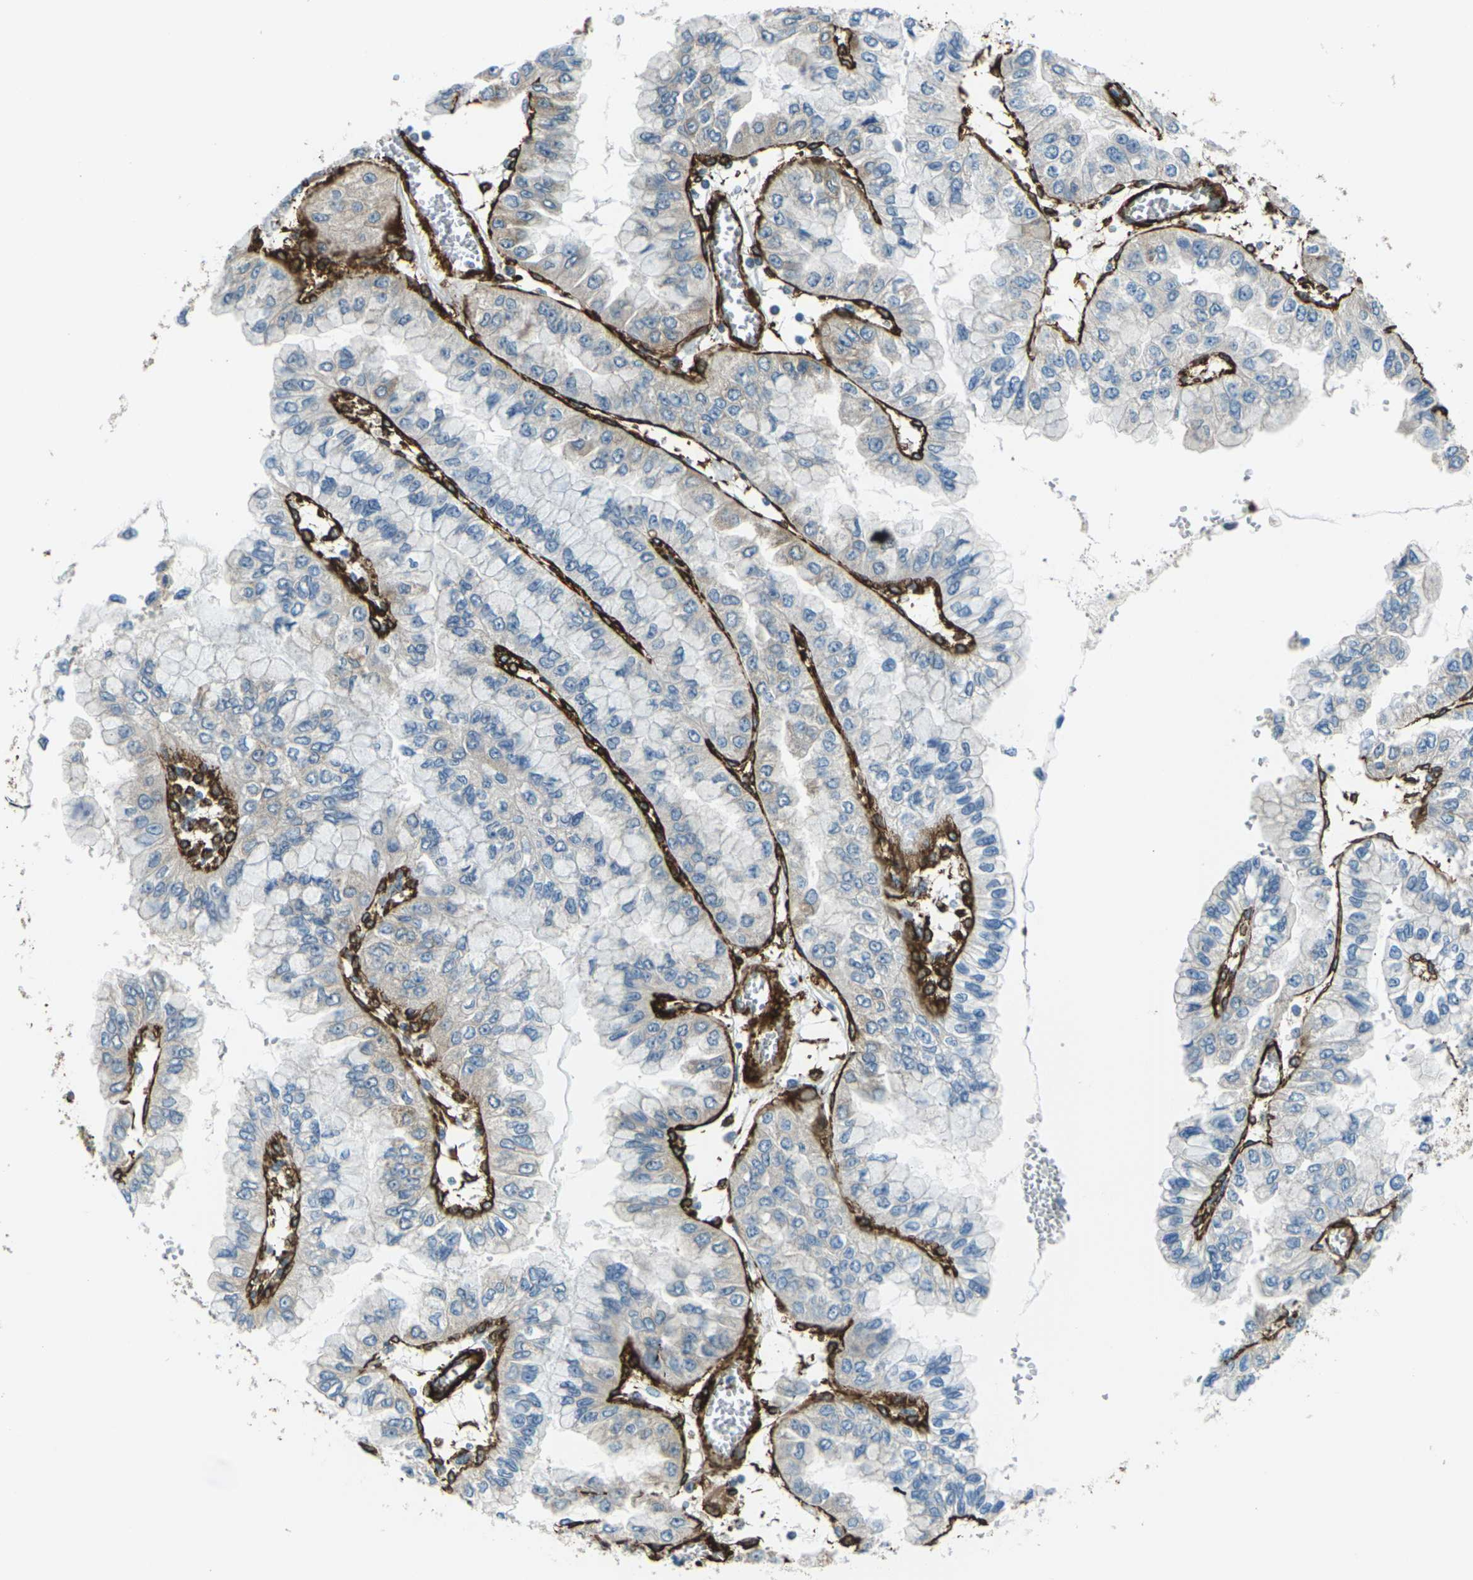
{"staining": {"intensity": "weak", "quantity": "<25%", "location": "cytoplasmic/membranous"}, "tissue": "liver cancer", "cell_type": "Tumor cells", "image_type": "cancer", "snomed": [{"axis": "morphology", "description": "Cholangiocarcinoma"}, {"axis": "topography", "description": "Liver"}], "caption": "Liver cancer (cholangiocarcinoma) was stained to show a protein in brown. There is no significant expression in tumor cells.", "gene": "GRAMD1C", "patient": {"sex": "female", "age": 79}}